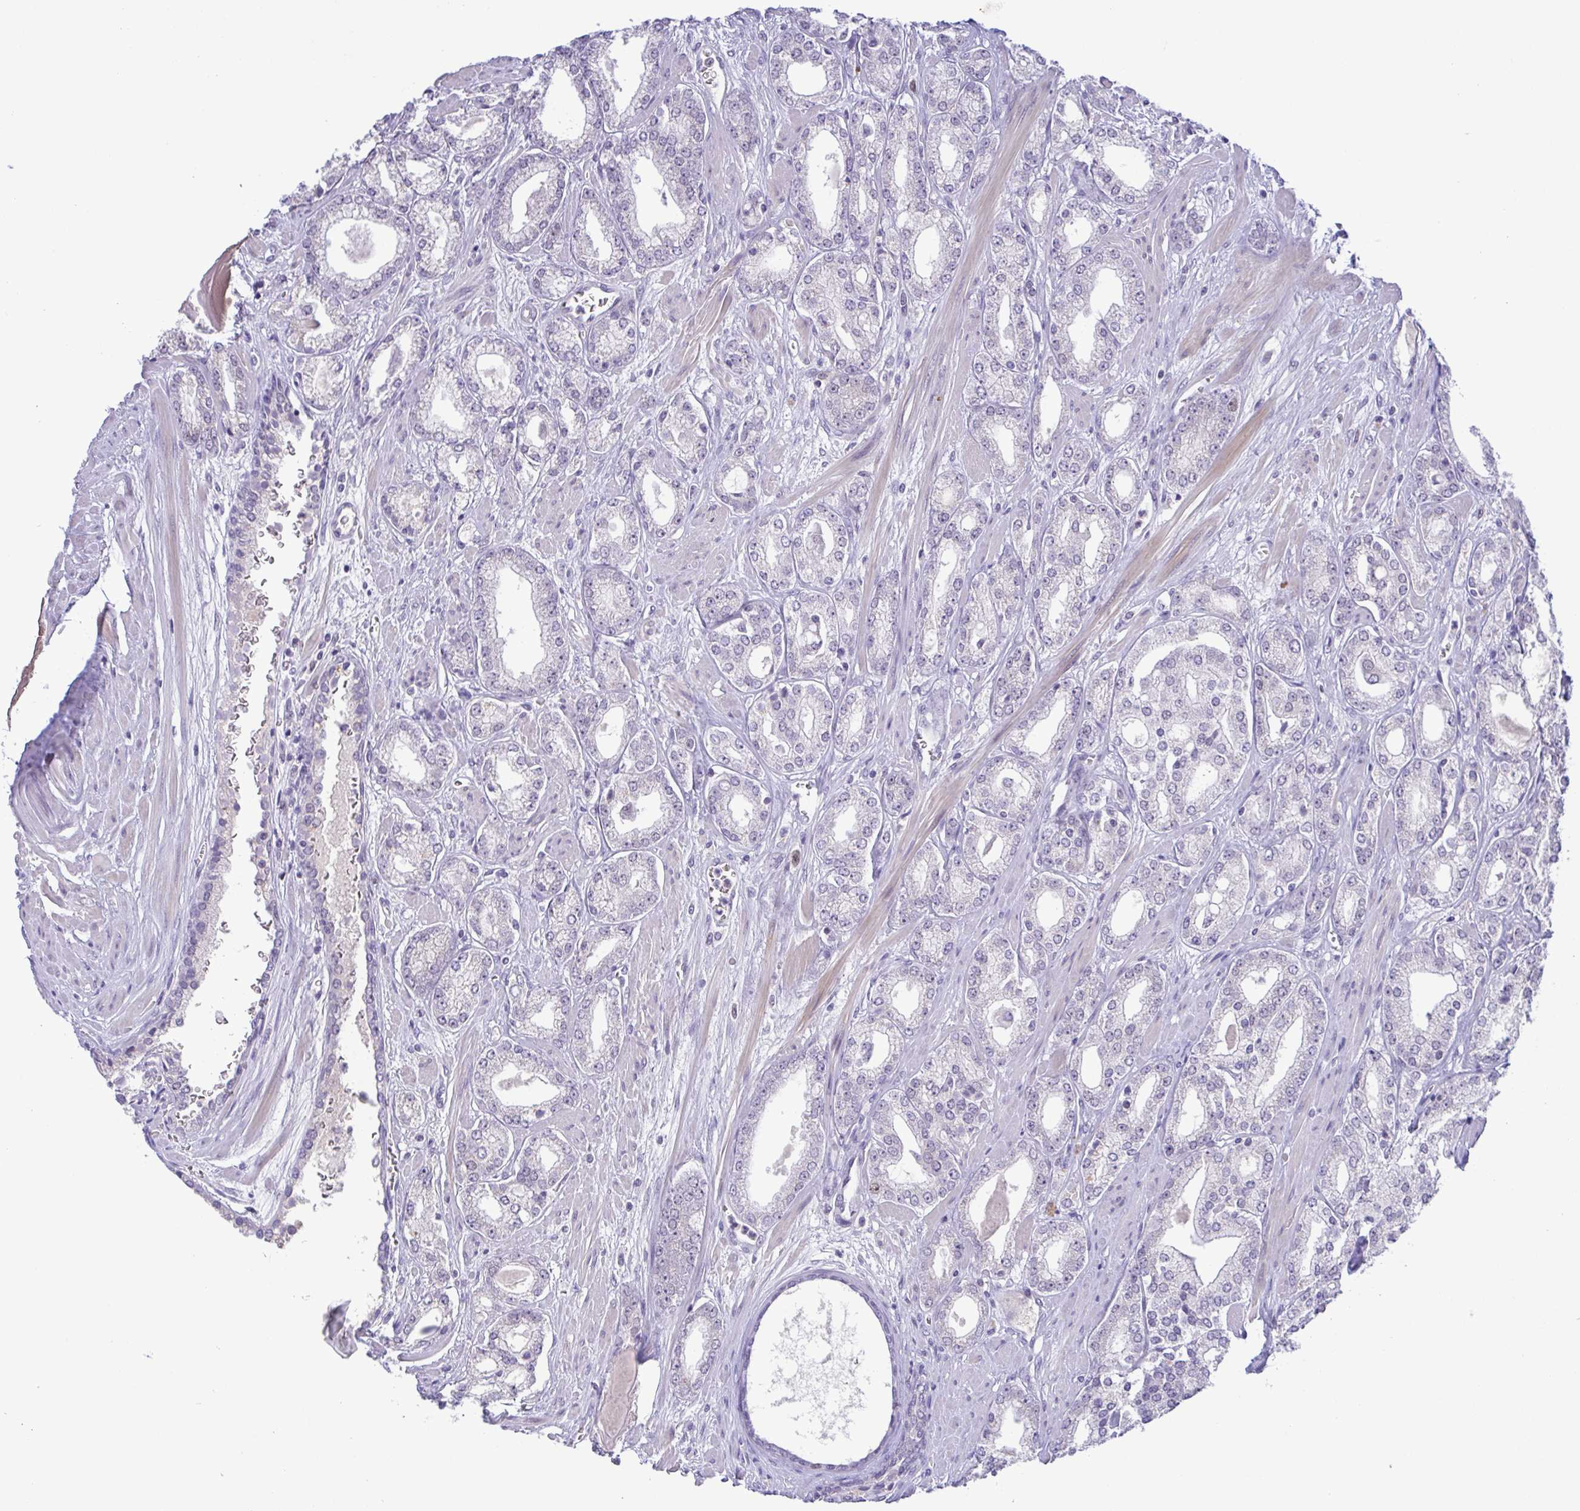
{"staining": {"intensity": "negative", "quantity": "none", "location": "none"}, "tissue": "prostate cancer", "cell_type": "Tumor cells", "image_type": "cancer", "snomed": [{"axis": "morphology", "description": "Adenocarcinoma, High grade"}, {"axis": "topography", "description": "Prostate"}], "caption": "There is no significant expression in tumor cells of prostate cancer.", "gene": "TIPIN", "patient": {"sex": "male", "age": 64}}